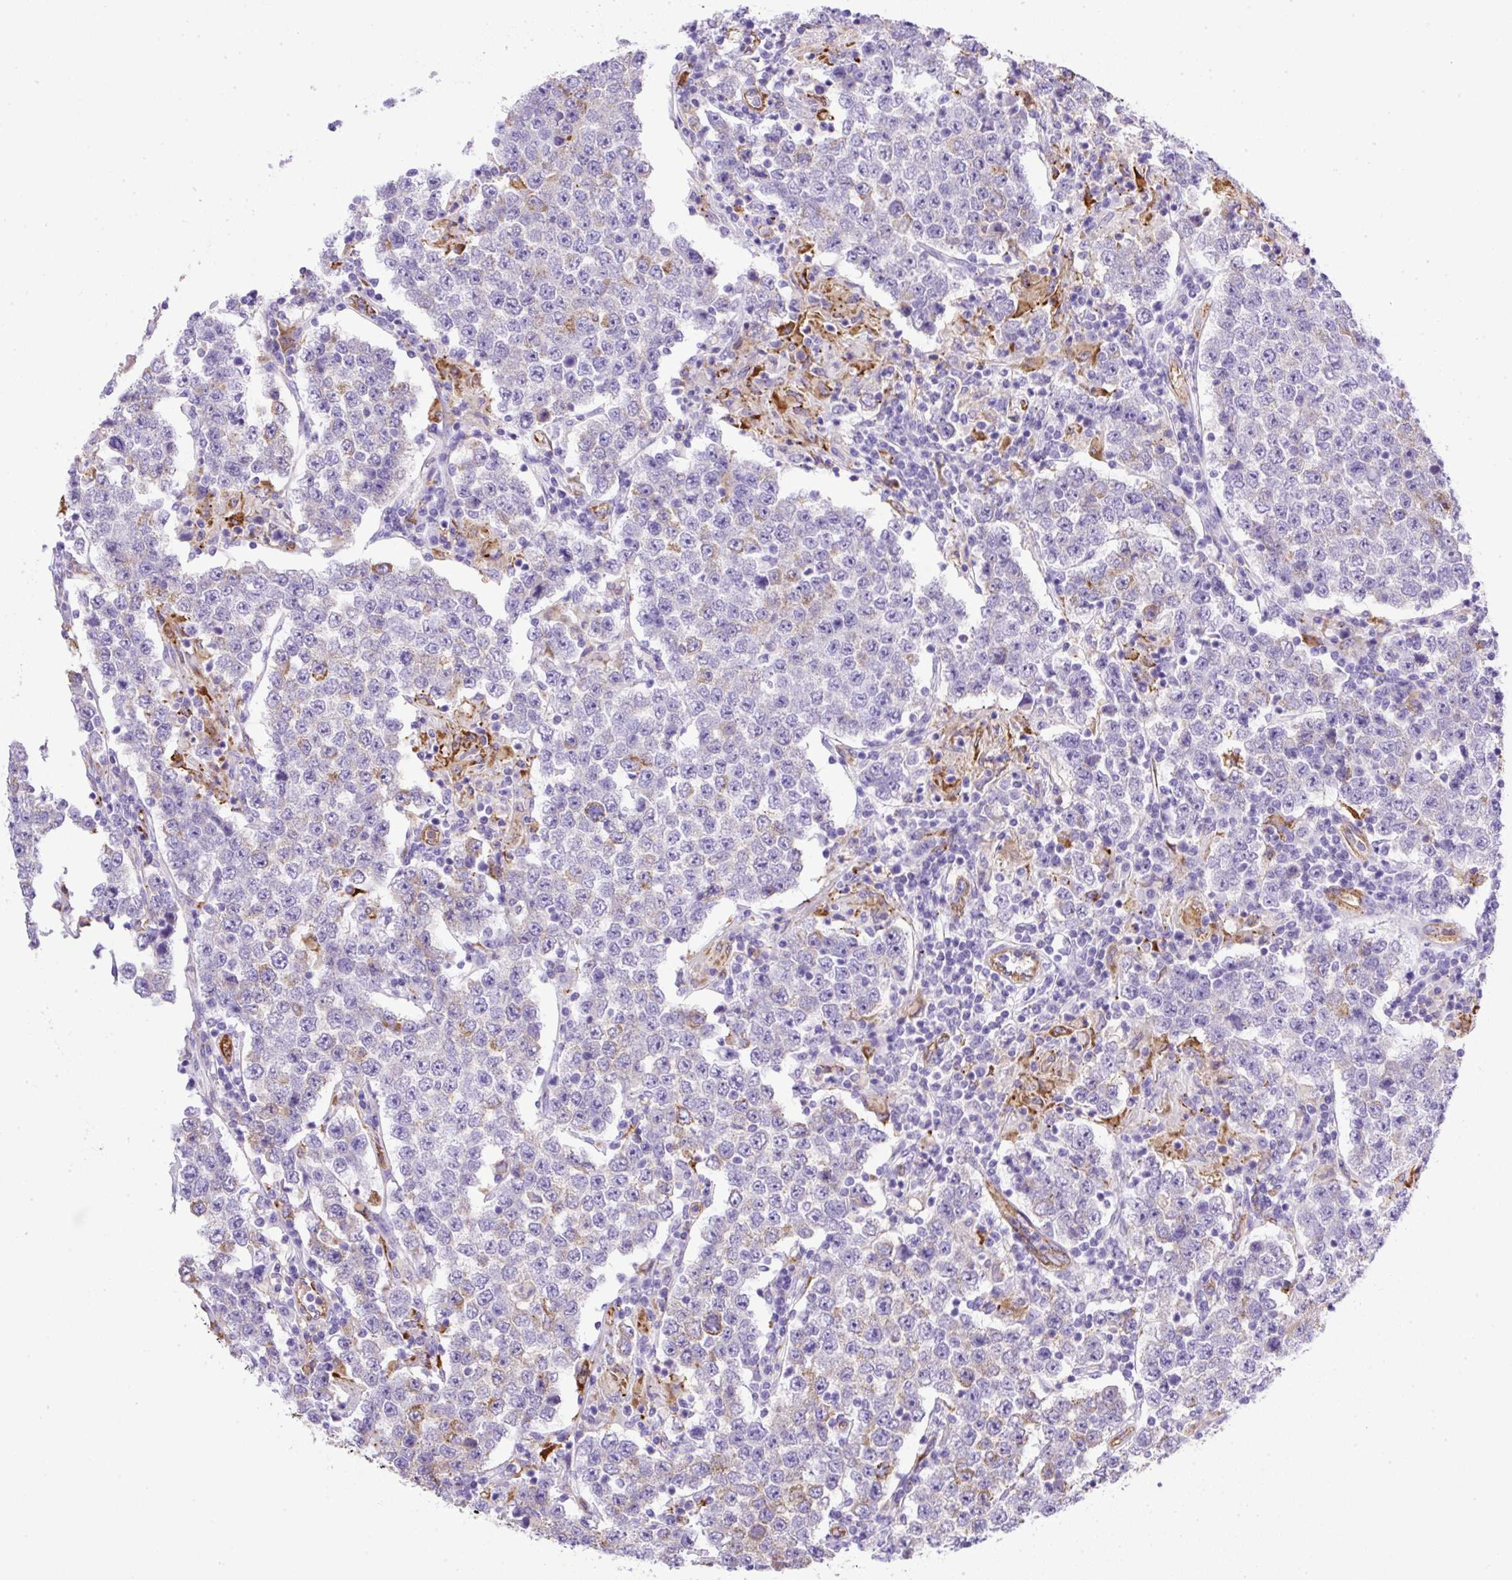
{"staining": {"intensity": "negative", "quantity": "none", "location": "none"}, "tissue": "testis cancer", "cell_type": "Tumor cells", "image_type": "cancer", "snomed": [{"axis": "morphology", "description": "Normal tissue, NOS"}, {"axis": "morphology", "description": "Urothelial carcinoma, High grade"}, {"axis": "morphology", "description": "Seminoma, NOS"}, {"axis": "morphology", "description": "Carcinoma, Embryonal, NOS"}, {"axis": "topography", "description": "Urinary bladder"}, {"axis": "topography", "description": "Testis"}], "caption": "Immunohistochemistry image of neoplastic tissue: seminoma (testis) stained with DAB reveals no significant protein staining in tumor cells.", "gene": "MAGEB5", "patient": {"sex": "male", "age": 41}}